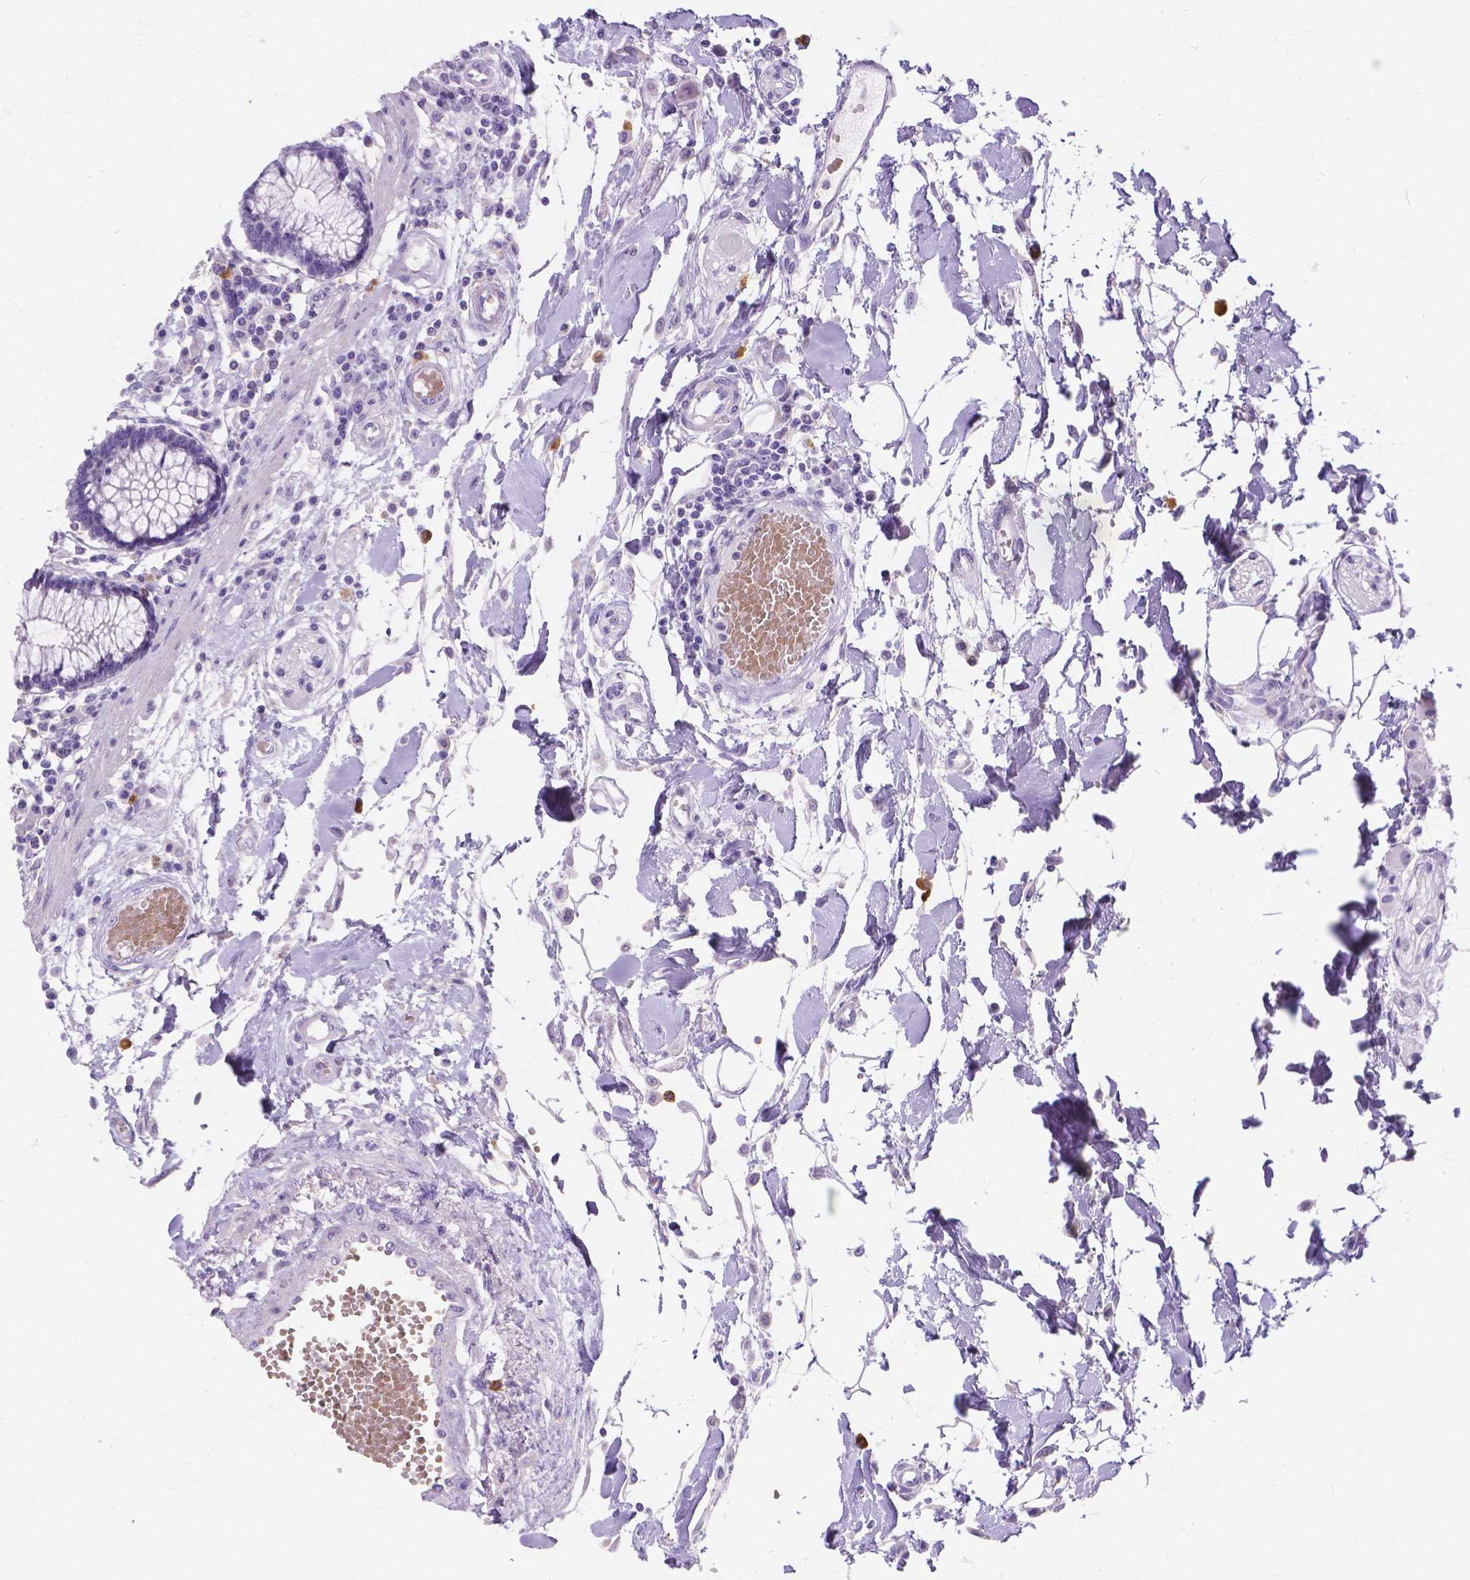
{"staining": {"intensity": "negative", "quantity": "none", "location": "none"}, "tissue": "colon", "cell_type": "Endothelial cells", "image_type": "normal", "snomed": [{"axis": "morphology", "description": "Normal tissue, NOS"}, {"axis": "morphology", "description": "Adenocarcinoma, NOS"}, {"axis": "topography", "description": "Colon"}], "caption": "A micrograph of colon stained for a protein shows no brown staining in endothelial cells.", "gene": "GNRHR", "patient": {"sex": "male", "age": 83}}